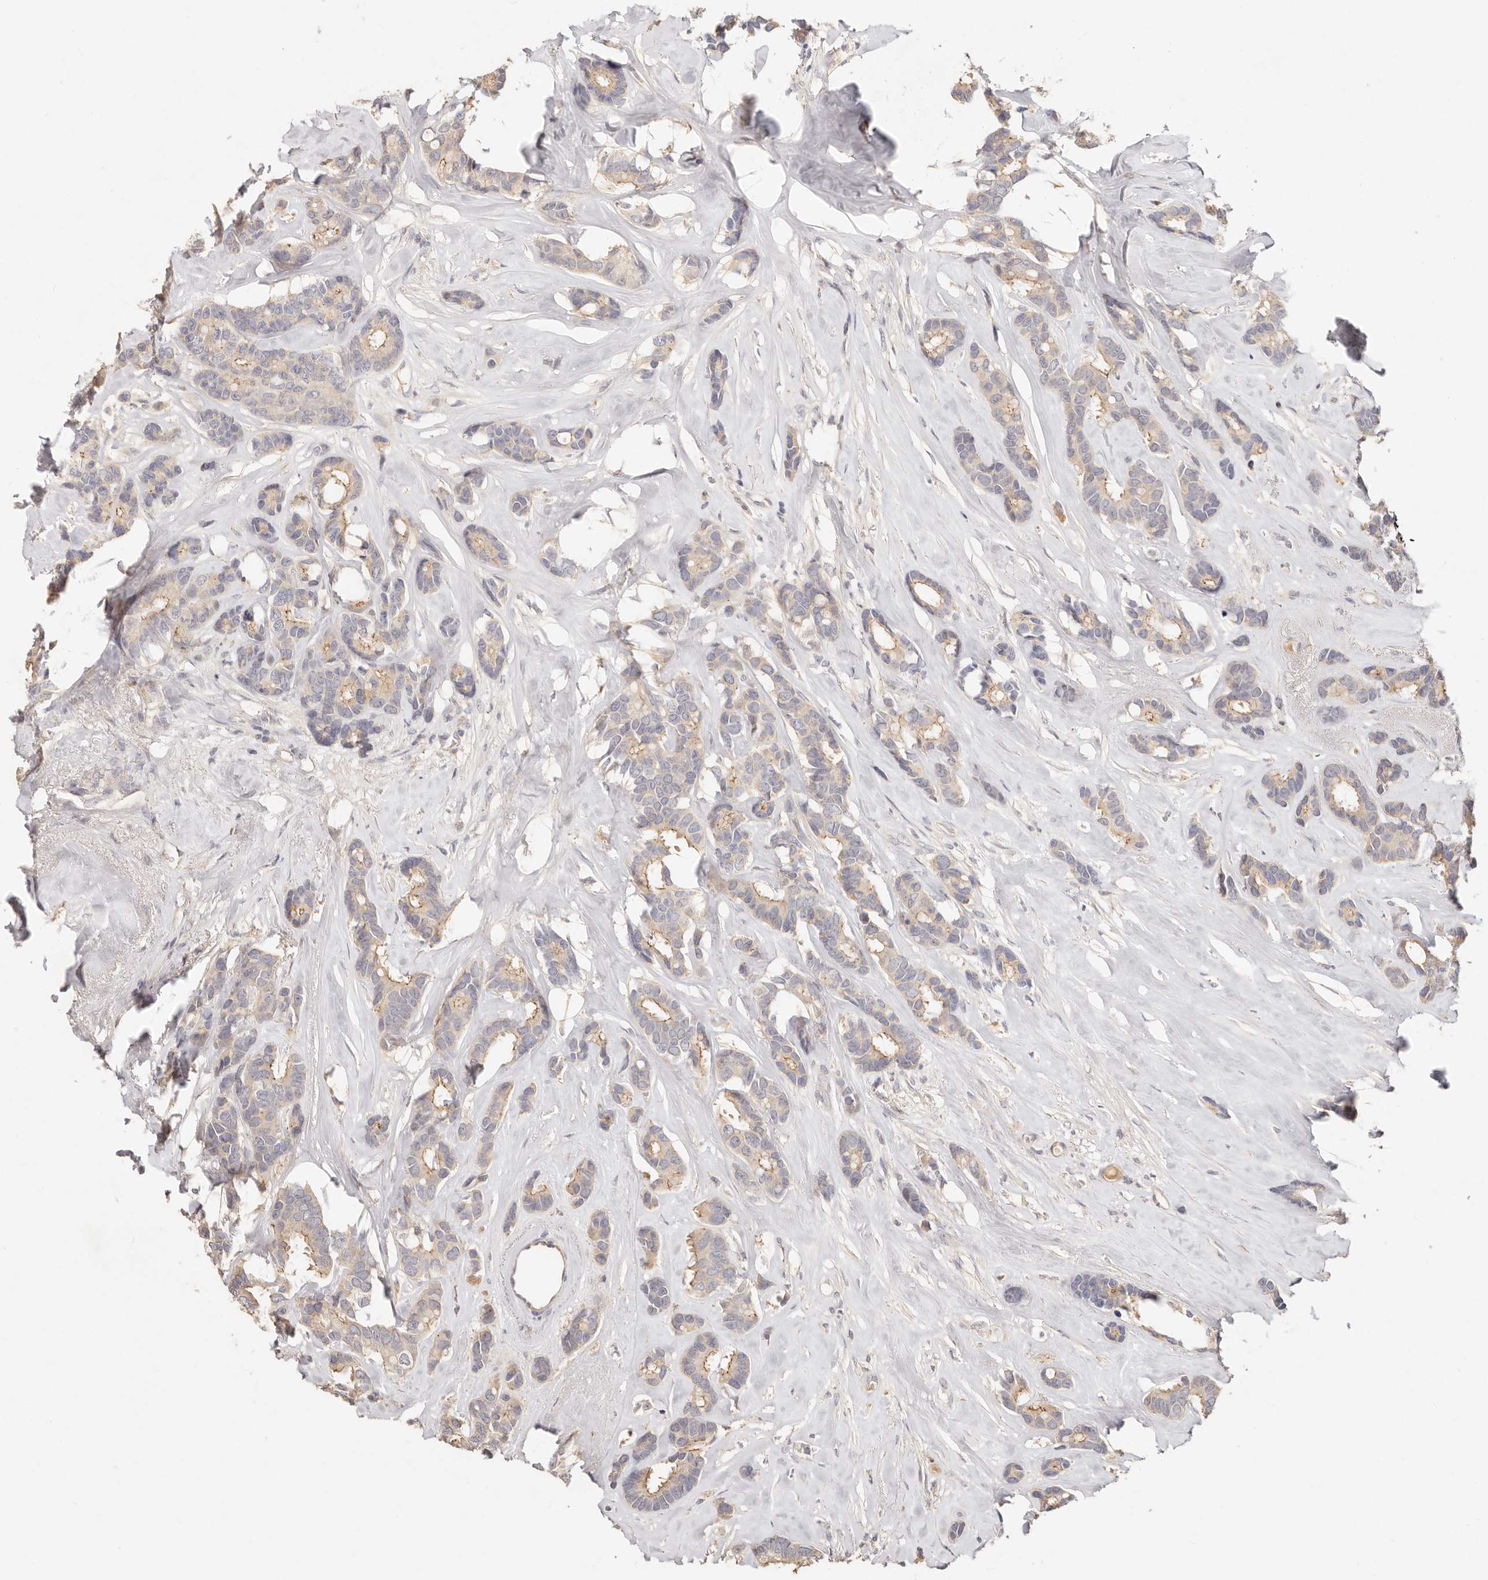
{"staining": {"intensity": "weak", "quantity": "<25%", "location": "cytoplasmic/membranous"}, "tissue": "breast cancer", "cell_type": "Tumor cells", "image_type": "cancer", "snomed": [{"axis": "morphology", "description": "Duct carcinoma"}, {"axis": "topography", "description": "Breast"}], "caption": "DAB immunohistochemical staining of breast invasive ductal carcinoma reveals no significant expression in tumor cells.", "gene": "CXADR", "patient": {"sex": "female", "age": 87}}